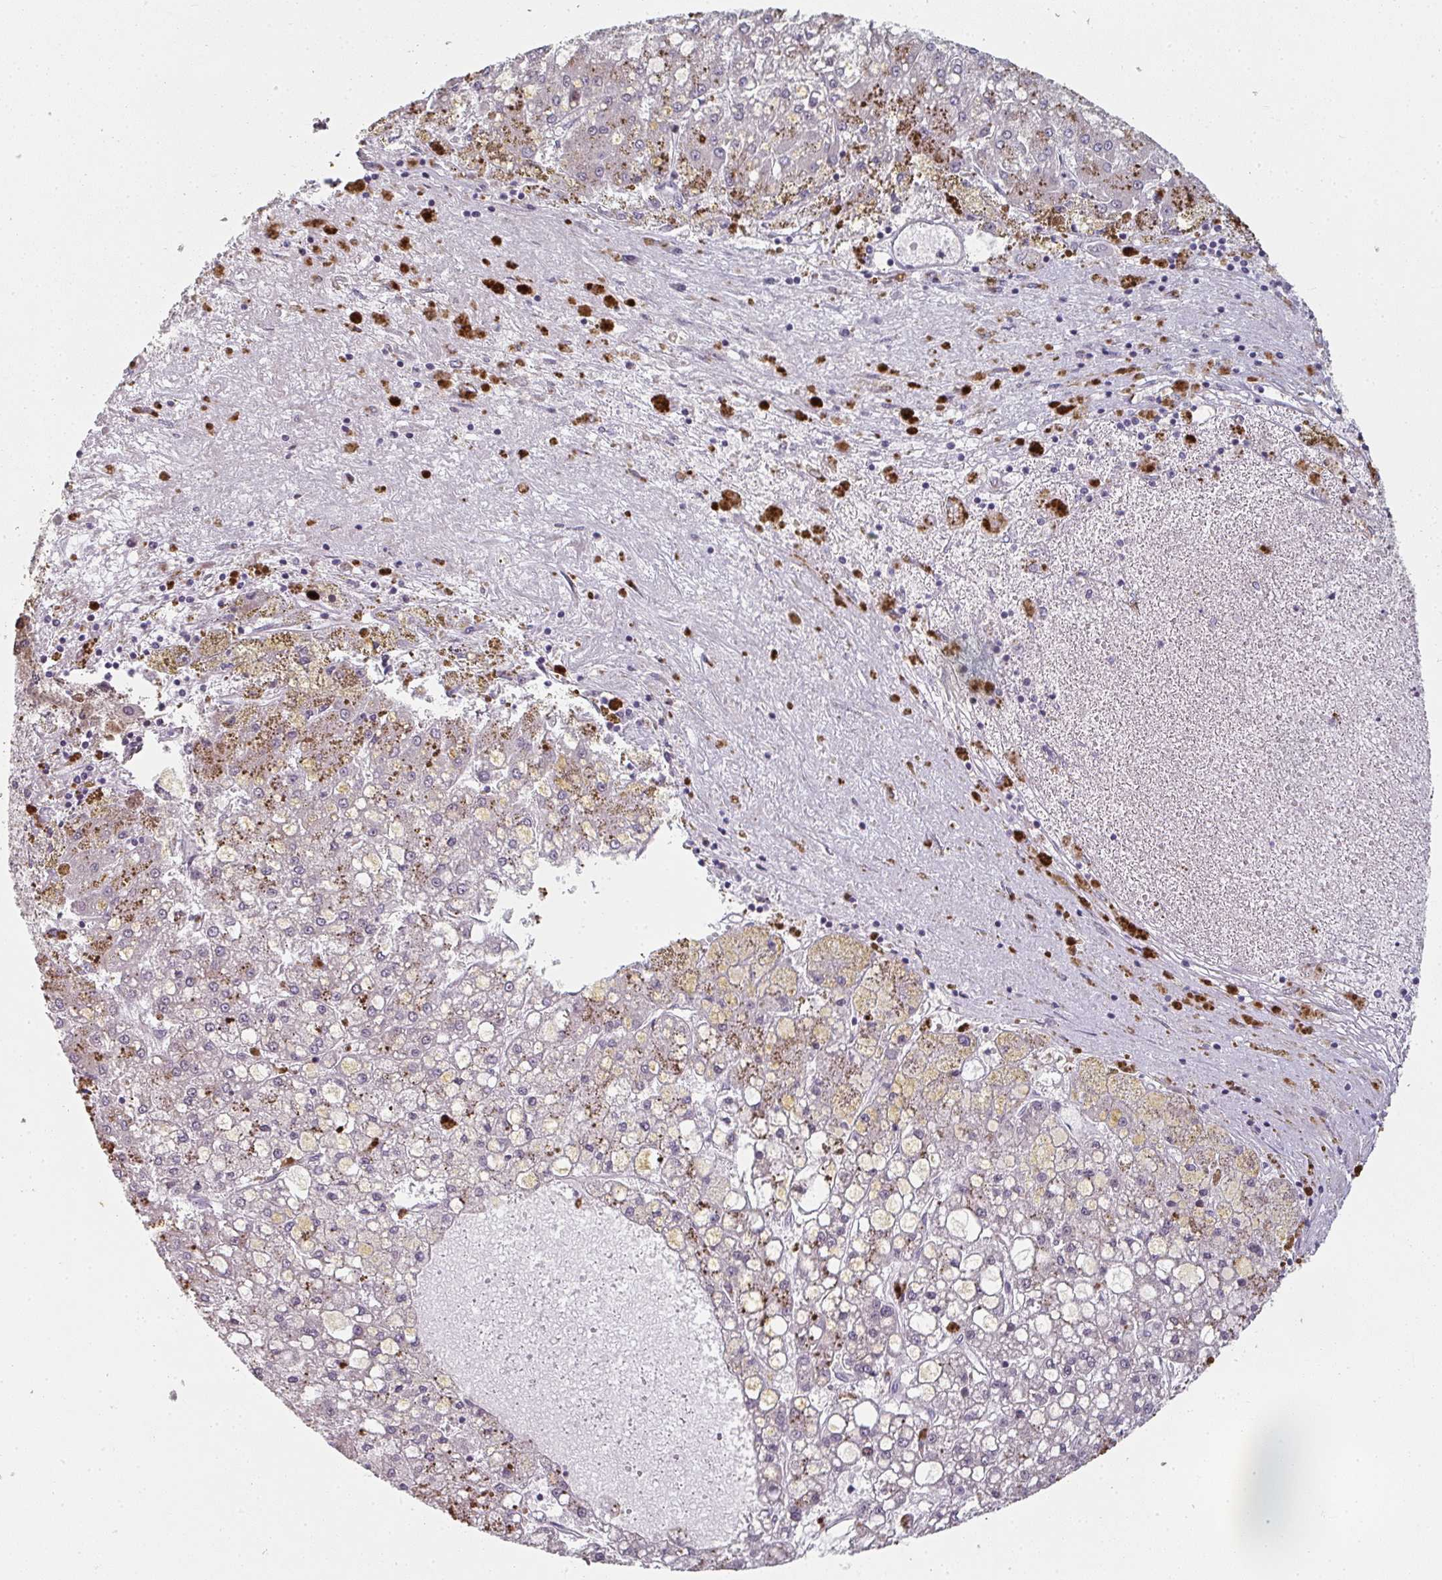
{"staining": {"intensity": "weak", "quantity": "25%-75%", "location": "cytoplasmic/membranous,nuclear"}, "tissue": "liver cancer", "cell_type": "Tumor cells", "image_type": "cancer", "snomed": [{"axis": "morphology", "description": "Carcinoma, Hepatocellular, NOS"}, {"axis": "topography", "description": "Liver"}], "caption": "IHC of human liver hepatocellular carcinoma exhibits low levels of weak cytoplasmic/membranous and nuclear expression in approximately 25%-75% of tumor cells.", "gene": "A1CF", "patient": {"sex": "male", "age": 67}}